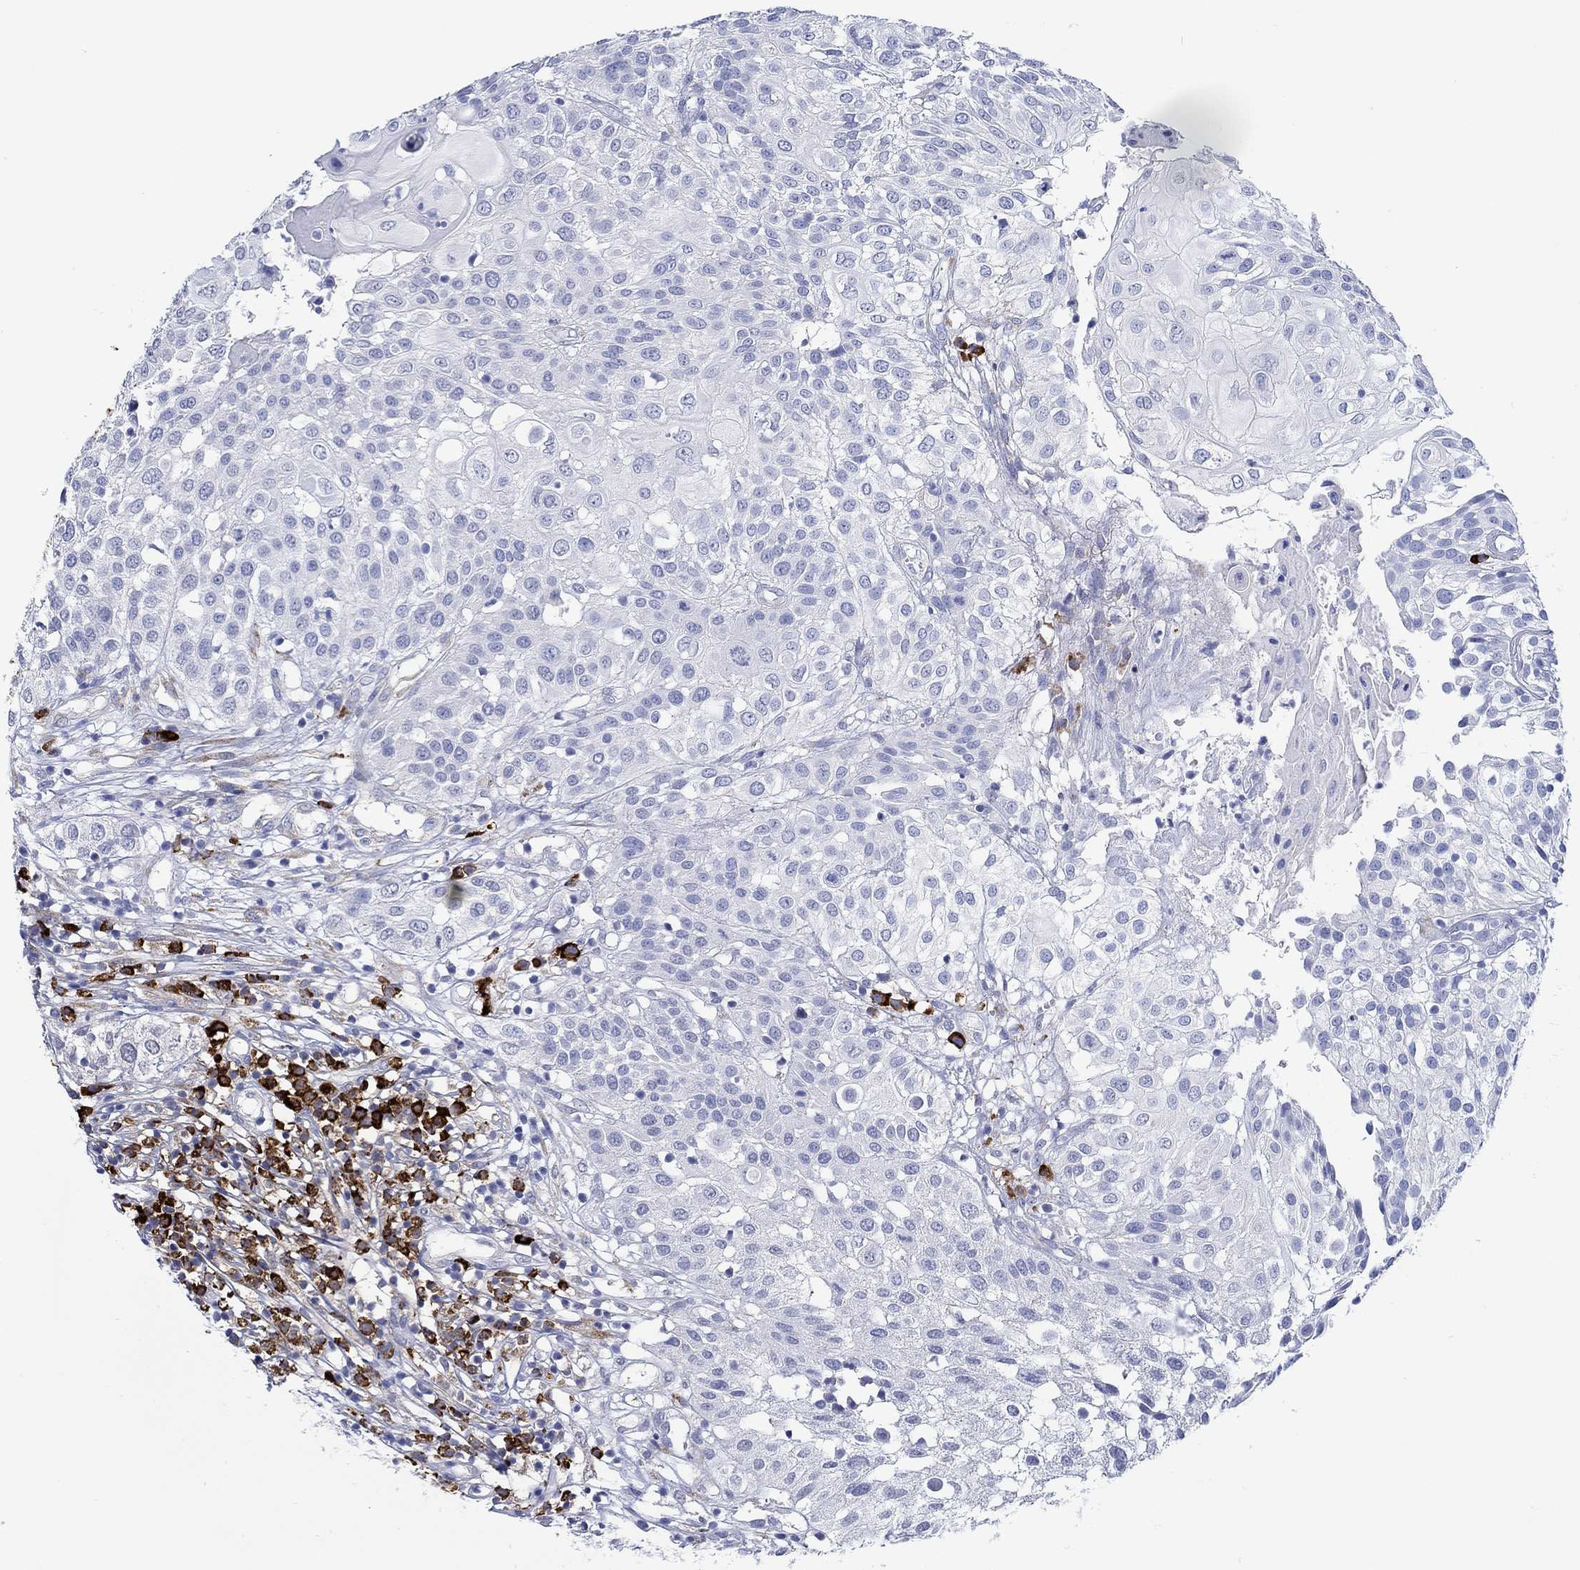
{"staining": {"intensity": "negative", "quantity": "none", "location": "none"}, "tissue": "urothelial cancer", "cell_type": "Tumor cells", "image_type": "cancer", "snomed": [{"axis": "morphology", "description": "Urothelial carcinoma, High grade"}, {"axis": "topography", "description": "Urinary bladder"}], "caption": "Tumor cells are negative for brown protein staining in urothelial cancer.", "gene": "P2RY6", "patient": {"sex": "female", "age": 79}}